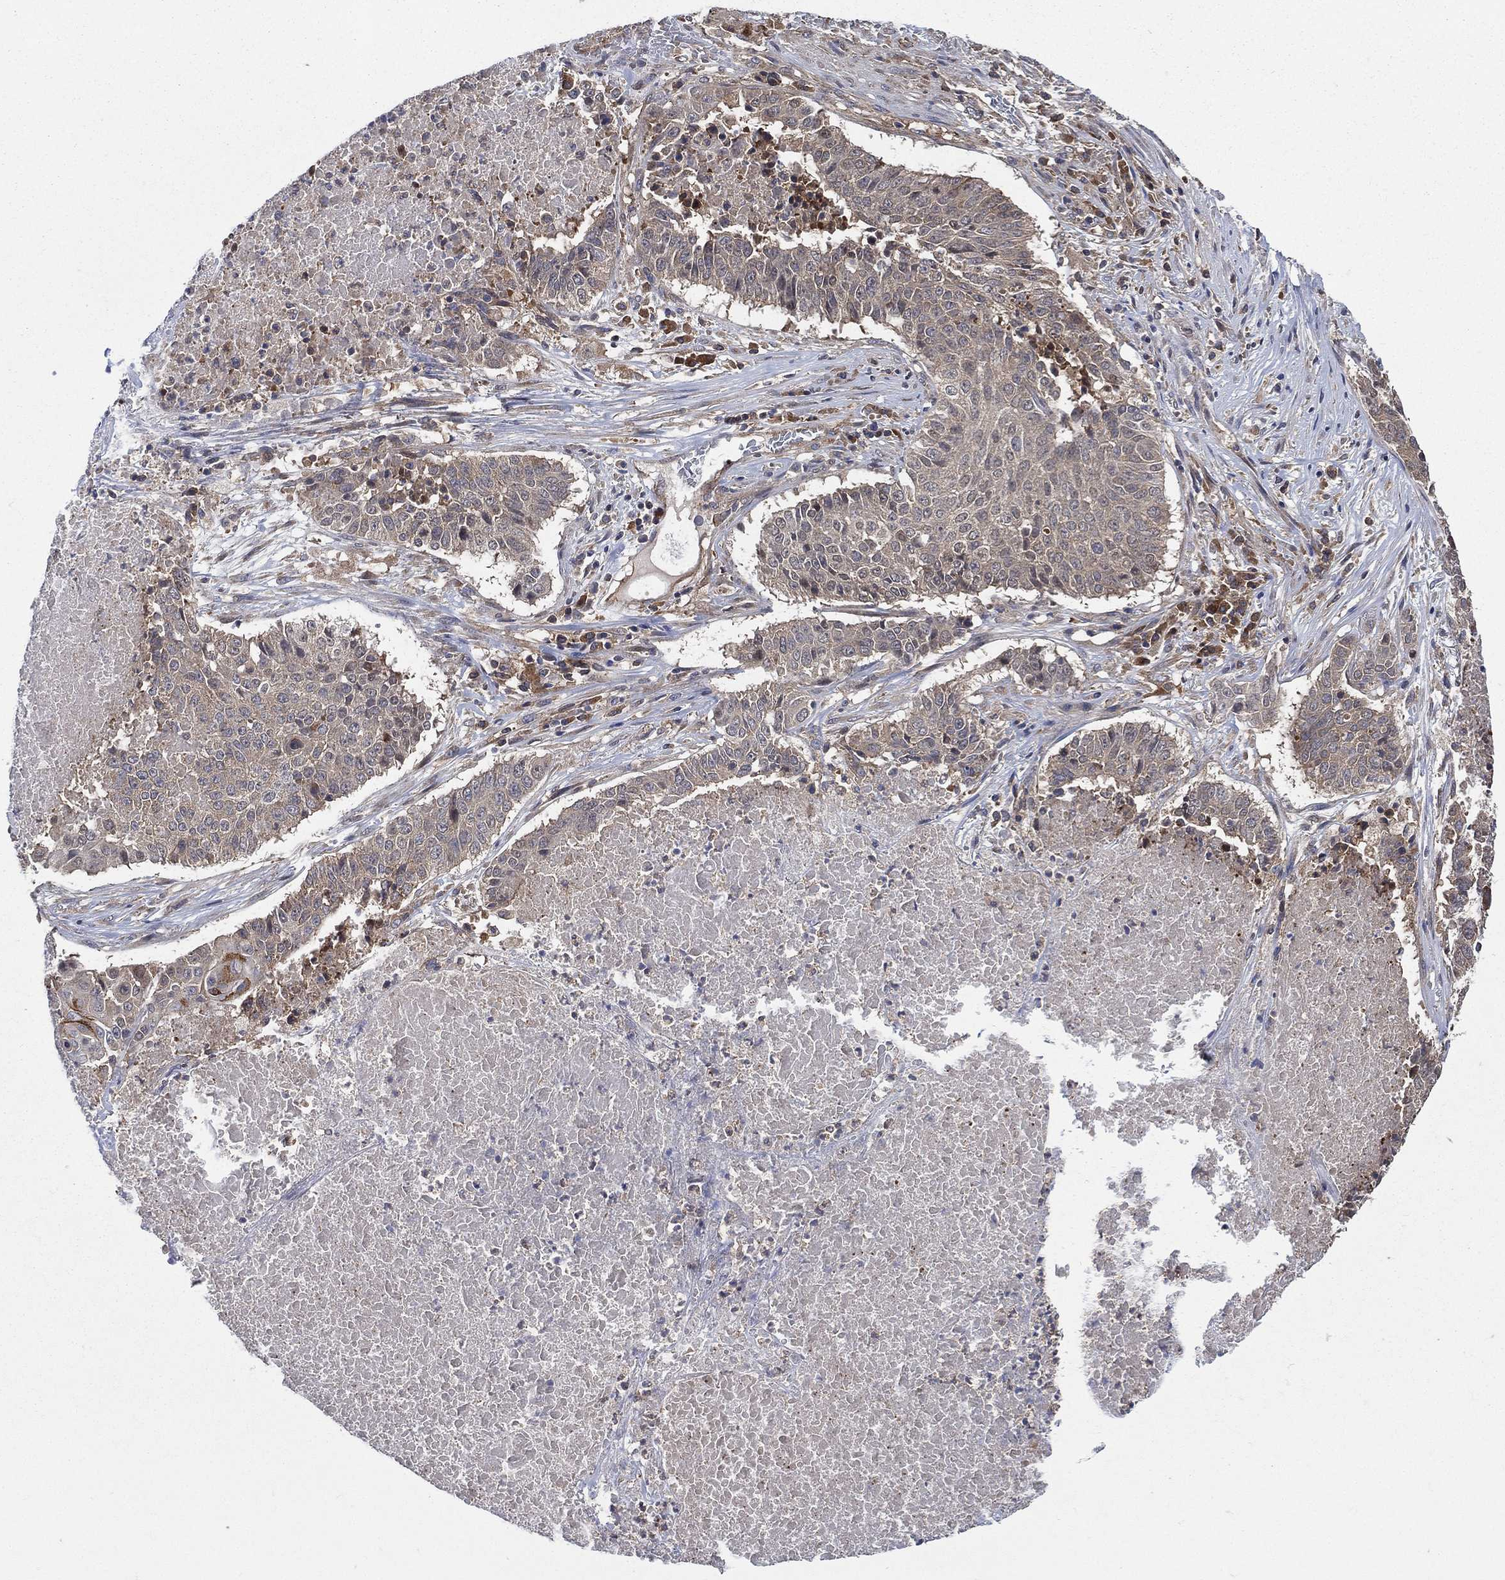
{"staining": {"intensity": "negative", "quantity": "none", "location": "none"}, "tissue": "lung cancer", "cell_type": "Tumor cells", "image_type": "cancer", "snomed": [{"axis": "morphology", "description": "Squamous cell carcinoma, NOS"}, {"axis": "topography", "description": "Lung"}], "caption": "Image shows no protein staining in tumor cells of squamous cell carcinoma (lung) tissue. (Brightfield microscopy of DAB IHC at high magnification).", "gene": "SMPD3", "patient": {"sex": "male", "age": 64}}